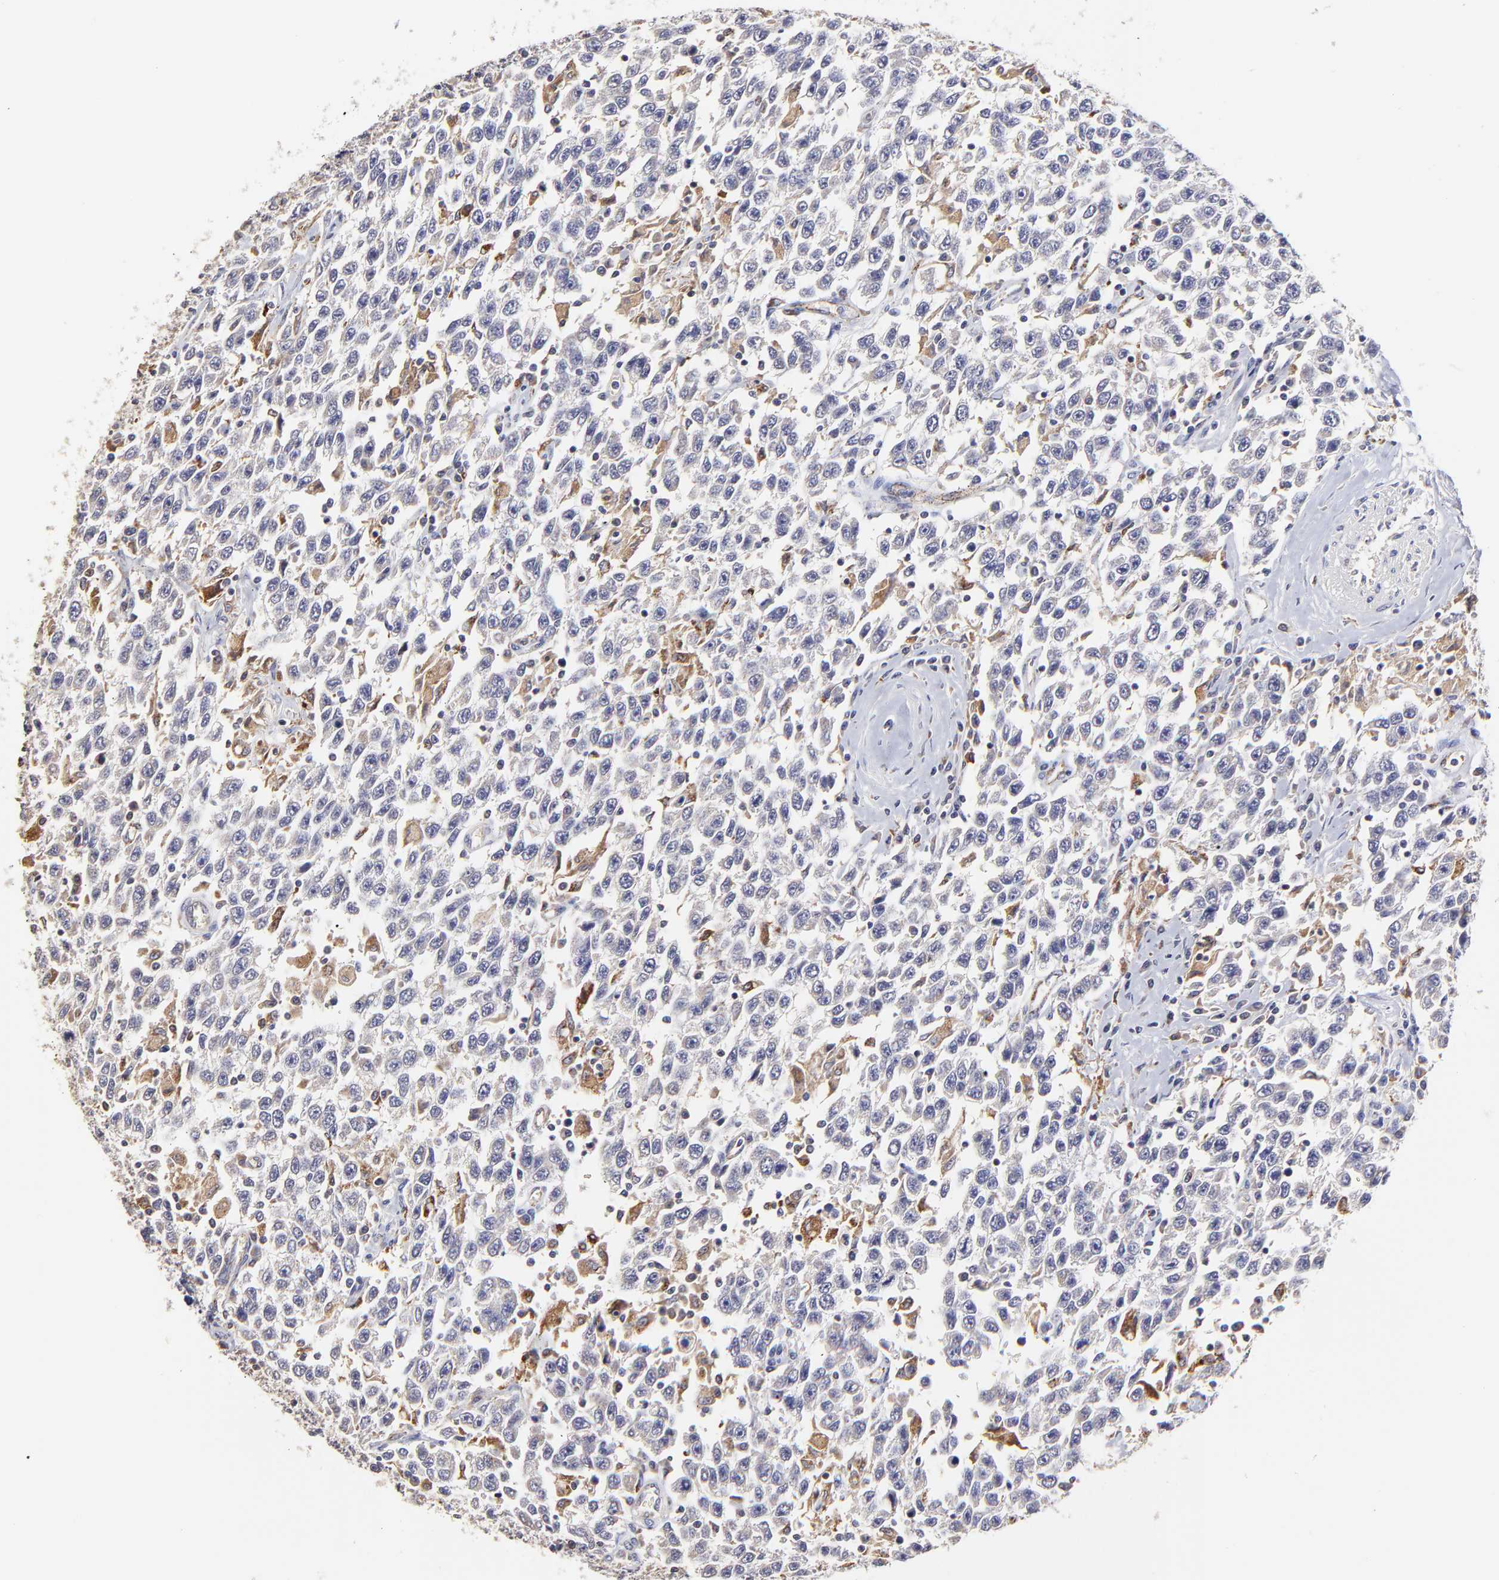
{"staining": {"intensity": "negative", "quantity": "none", "location": "none"}, "tissue": "testis cancer", "cell_type": "Tumor cells", "image_type": "cancer", "snomed": [{"axis": "morphology", "description": "Seminoma, NOS"}, {"axis": "topography", "description": "Testis"}], "caption": "Immunohistochemical staining of human testis cancer demonstrates no significant staining in tumor cells.", "gene": "GCSAM", "patient": {"sex": "male", "age": 41}}